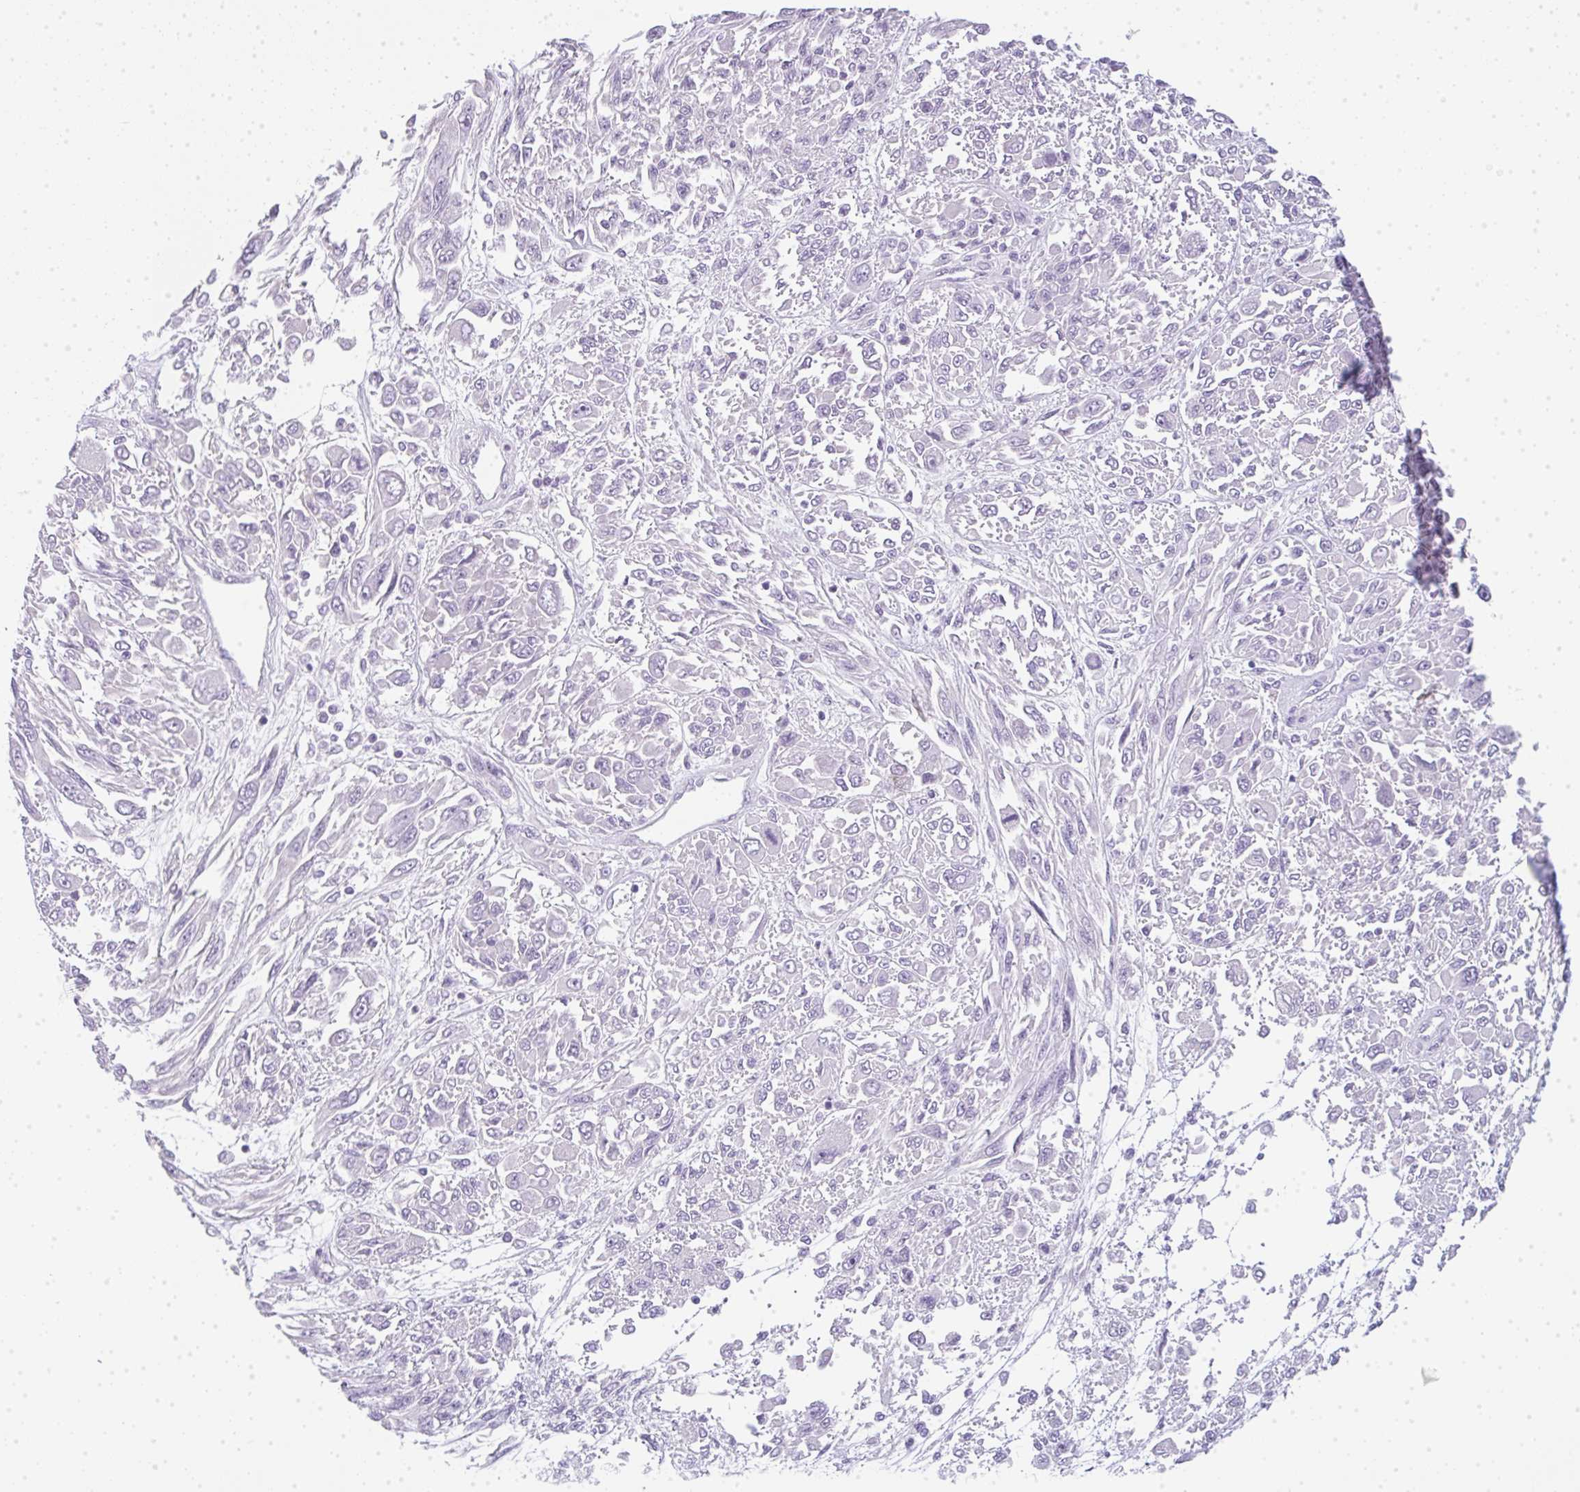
{"staining": {"intensity": "negative", "quantity": "none", "location": "none"}, "tissue": "melanoma", "cell_type": "Tumor cells", "image_type": "cancer", "snomed": [{"axis": "morphology", "description": "Malignant melanoma, NOS"}, {"axis": "topography", "description": "Skin"}], "caption": "The micrograph displays no significant expression in tumor cells of malignant melanoma.", "gene": "LPAR4", "patient": {"sex": "female", "age": 91}}